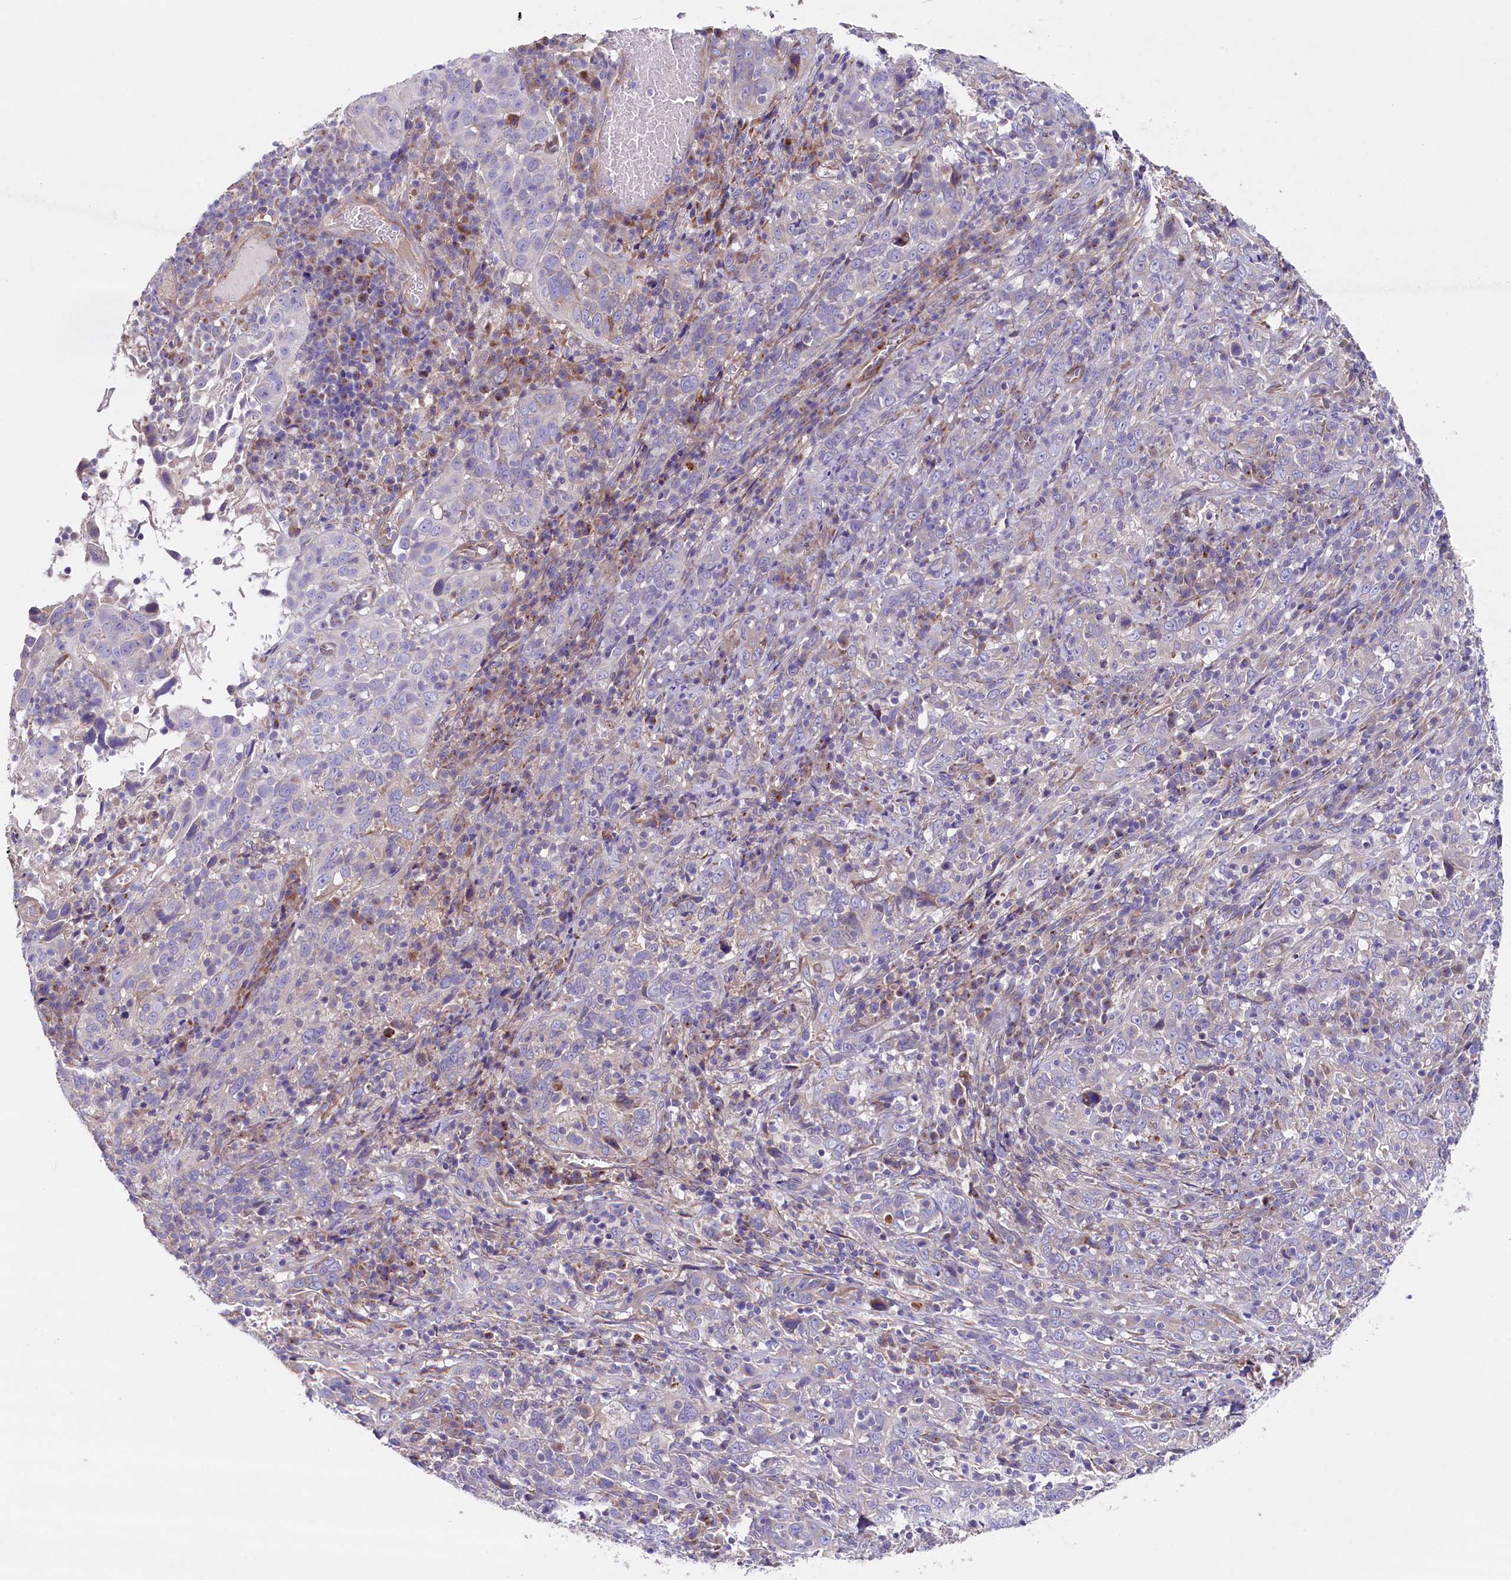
{"staining": {"intensity": "negative", "quantity": "none", "location": "none"}, "tissue": "cervical cancer", "cell_type": "Tumor cells", "image_type": "cancer", "snomed": [{"axis": "morphology", "description": "Squamous cell carcinoma, NOS"}, {"axis": "topography", "description": "Cervix"}], "caption": "IHC histopathology image of neoplastic tissue: cervical squamous cell carcinoma stained with DAB shows no significant protein positivity in tumor cells.", "gene": "GPR108", "patient": {"sex": "female", "age": 46}}